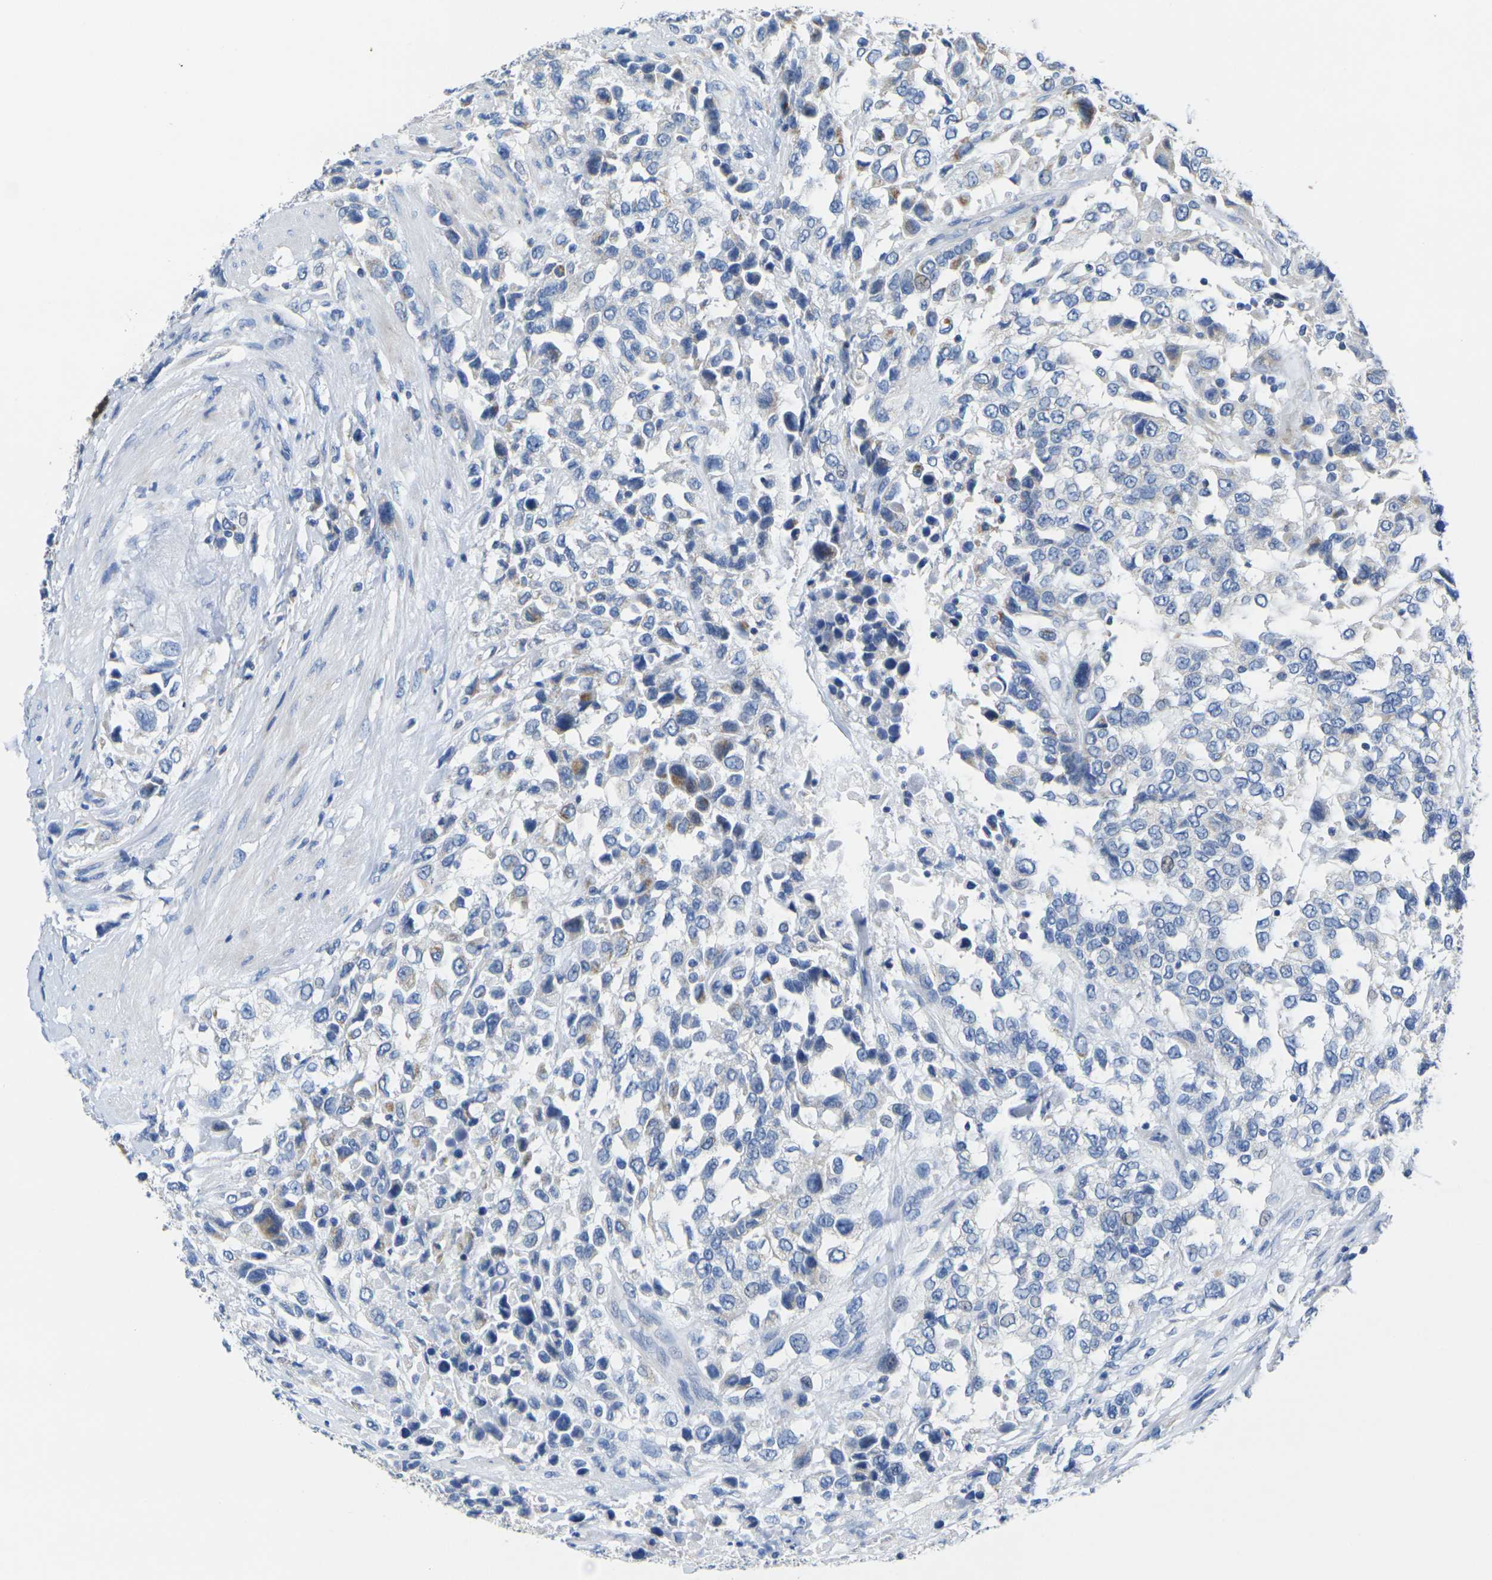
{"staining": {"intensity": "weak", "quantity": "<25%", "location": "cytoplasmic/membranous"}, "tissue": "urothelial cancer", "cell_type": "Tumor cells", "image_type": "cancer", "snomed": [{"axis": "morphology", "description": "Urothelial carcinoma, High grade"}, {"axis": "topography", "description": "Urinary bladder"}], "caption": "An image of urothelial cancer stained for a protein demonstrates no brown staining in tumor cells. (DAB IHC with hematoxylin counter stain).", "gene": "TMEM204", "patient": {"sex": "female", "age": 80}}